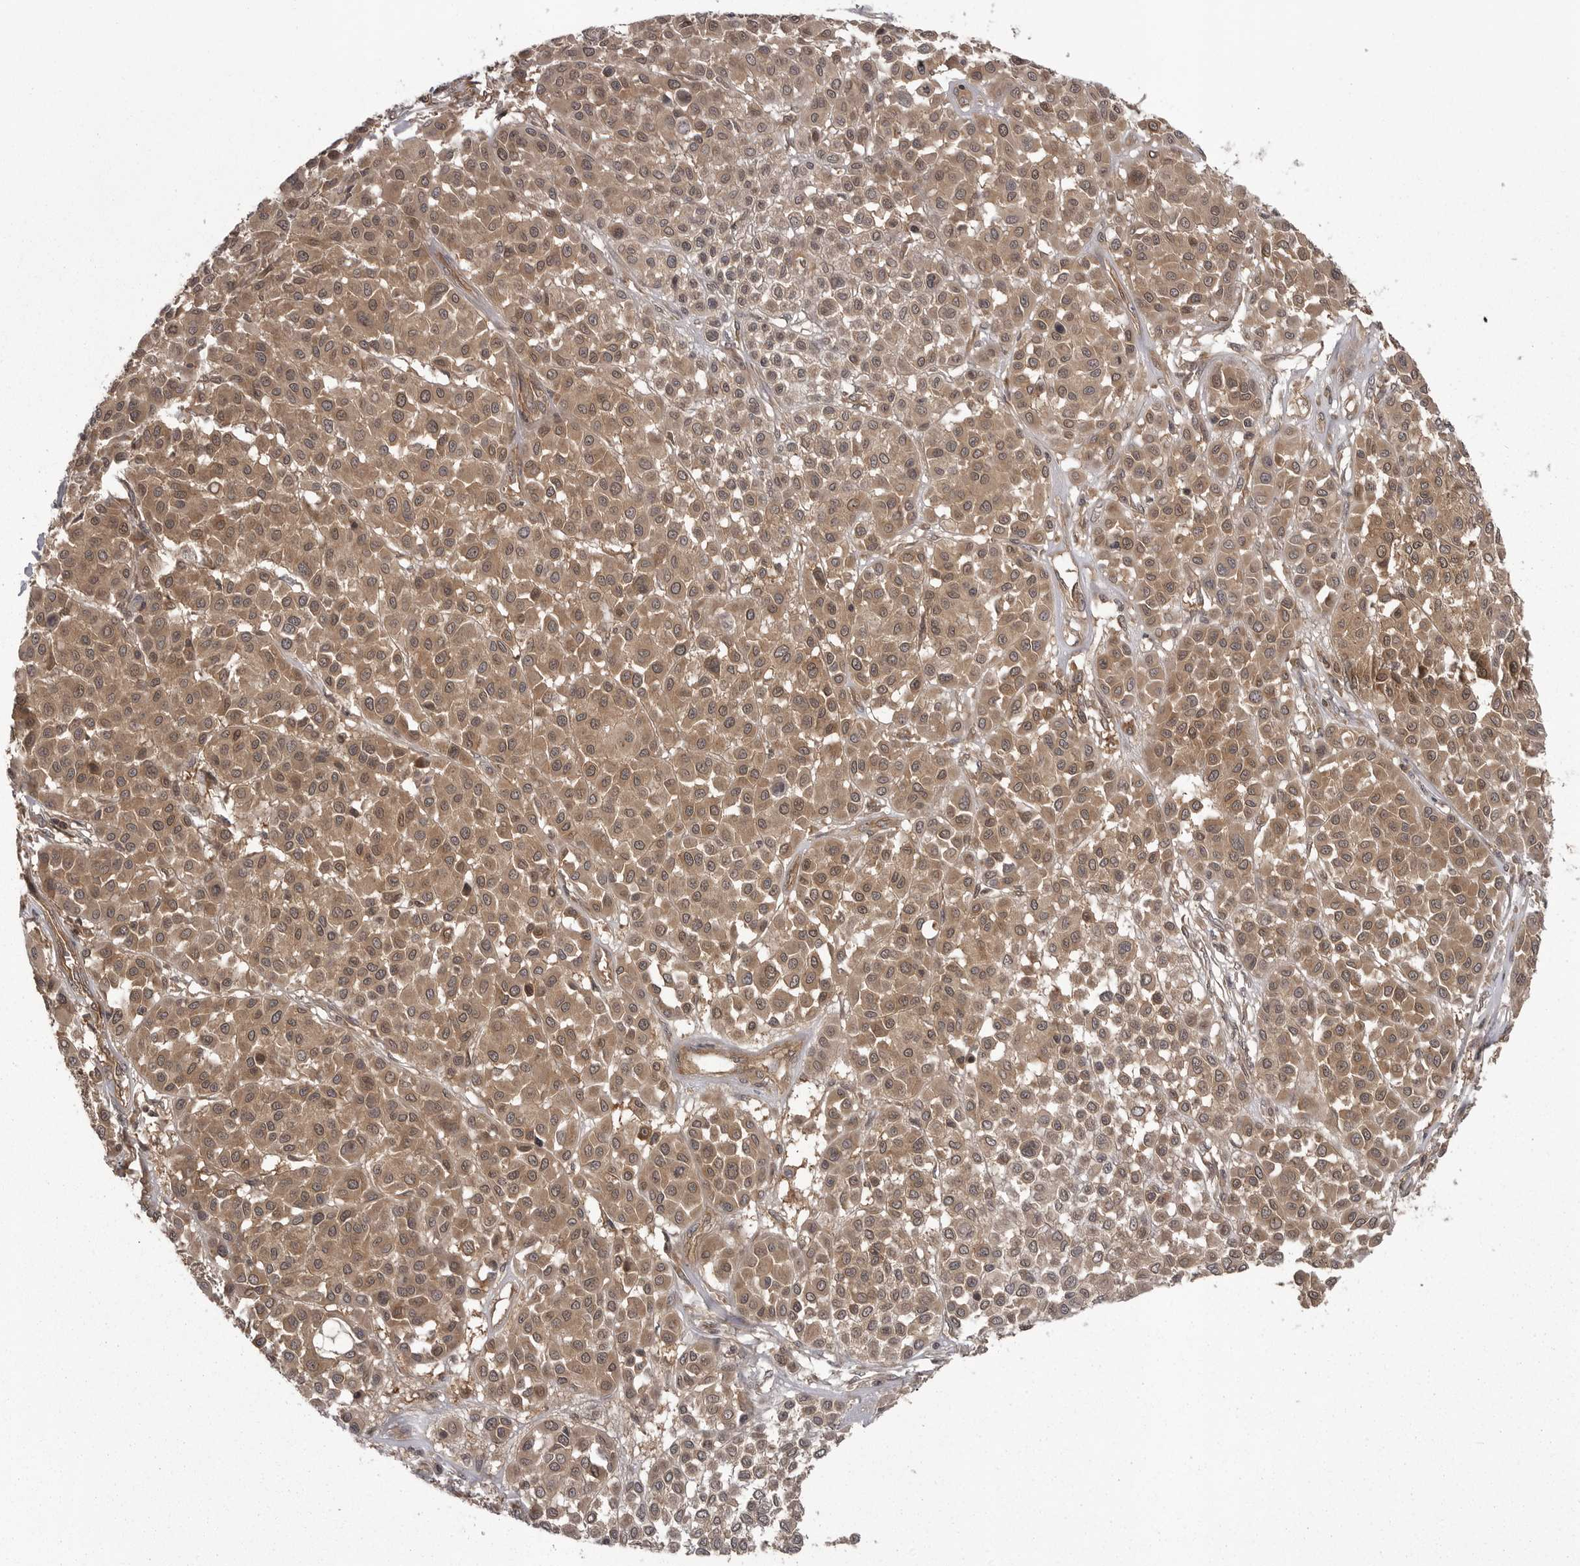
{"staining": {"intensity": "moderate", "quantity": ">75%", "location": "cytoplasmic/membranous"}, "tissue": "melanoma", "cell_type": "Tumor cells", "image_type": "cancer", "snomed": [{"axis": "morphology", "description": "Malignant melanoma, Metastatic site"}, {"axis": "topography", "description": "Soft tissue"}], "caption": "An image of human melanoma stained for a protein reveals moderate cytoplasmic/membranous brown staining in tumor cells.", "gene": "STK24", "patient": {"sex": "male", "age": 41}}